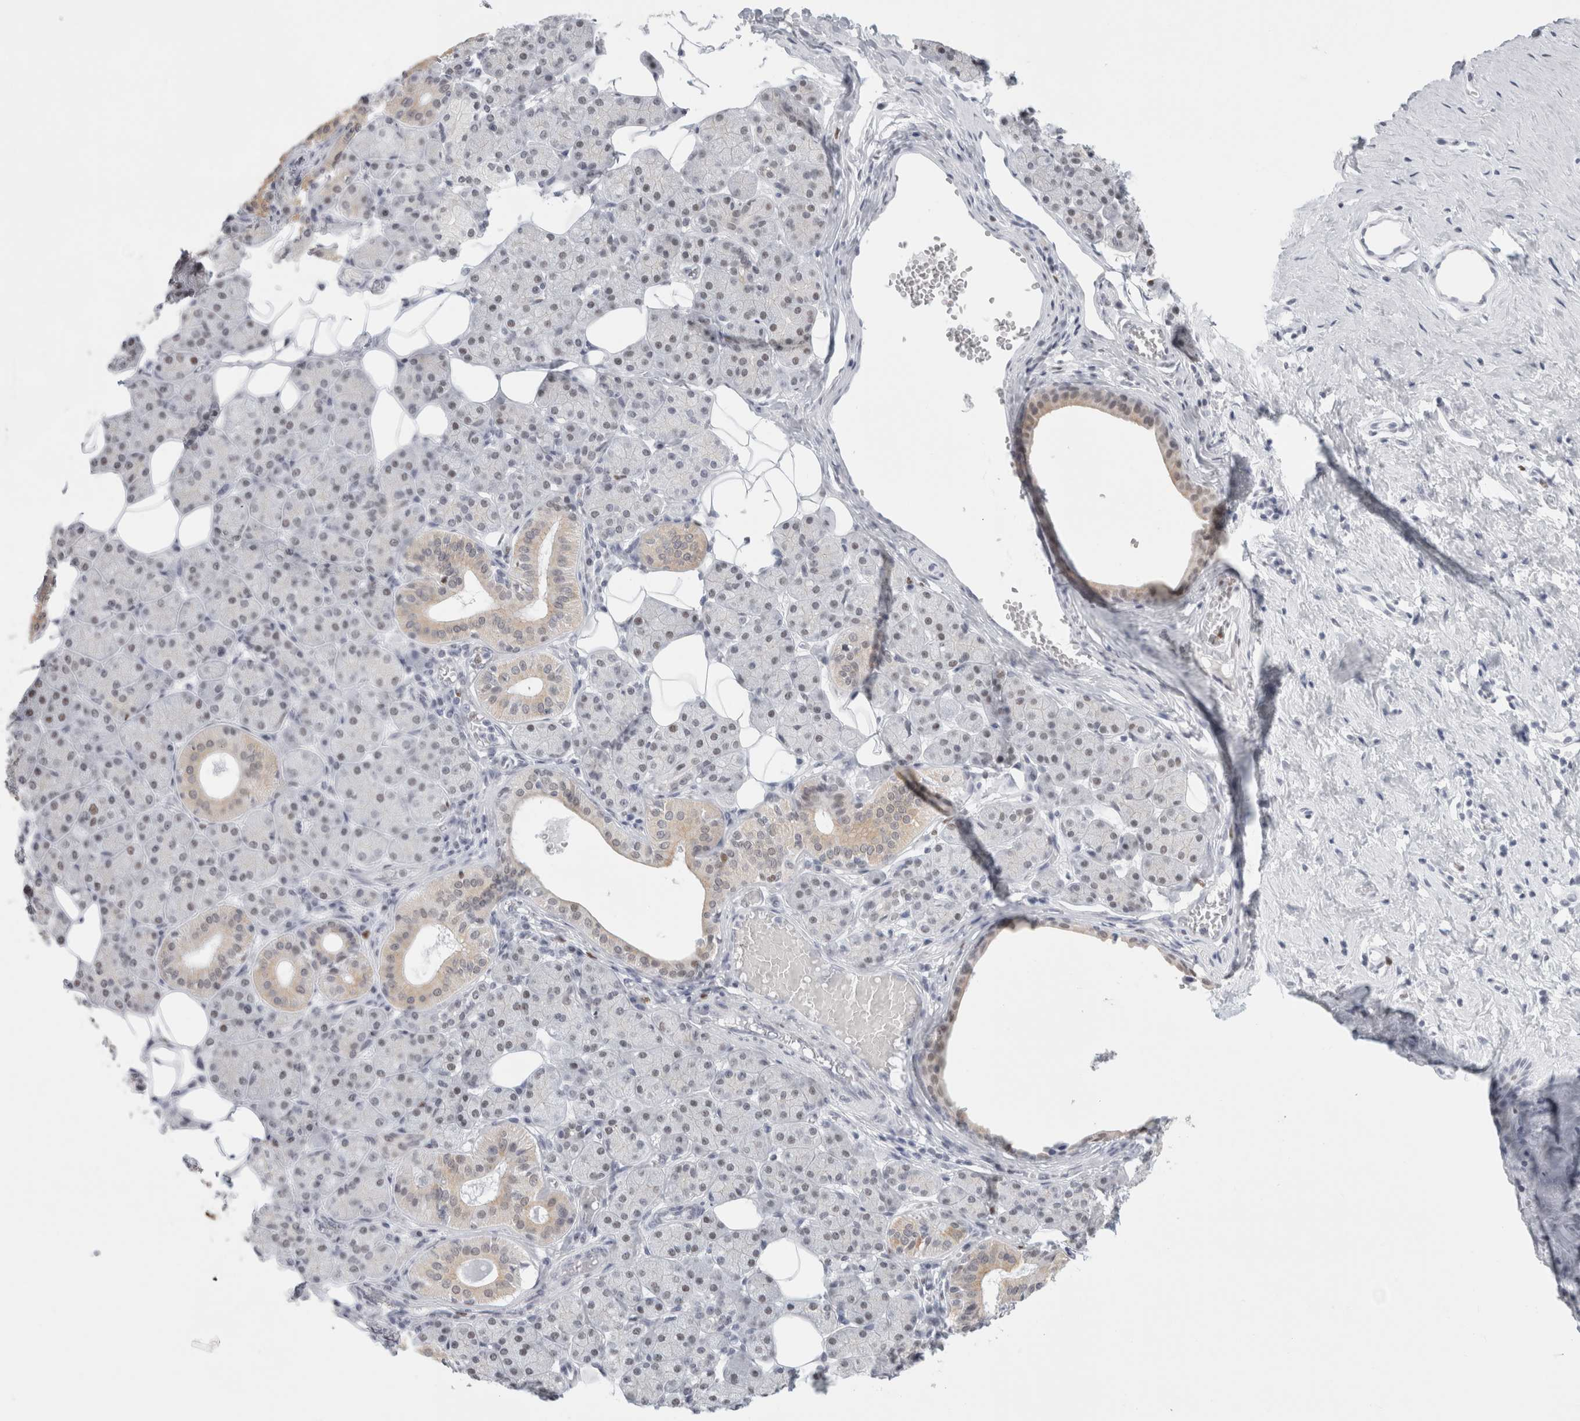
{"staining": {"intensity": "weak", "quantity": "<25%", "location": "cytoplasmic/membranous,nuclear"}, "tissue": "salivary gland", "cell_type": "Glandular cells", "image_type": "normal", "snomed": [{"axis": "morphology", "description": "Normal tissue, NOS"}, {"axis": "topography", "description": "Salivary gland"}], "caption": "The IHC histopathology image has no significant expression in glandular cells of salivary gland. Nuclei are stained in blue.", "gene": "SMARCC1", "patient": {"sex": "female", "age": 33}}